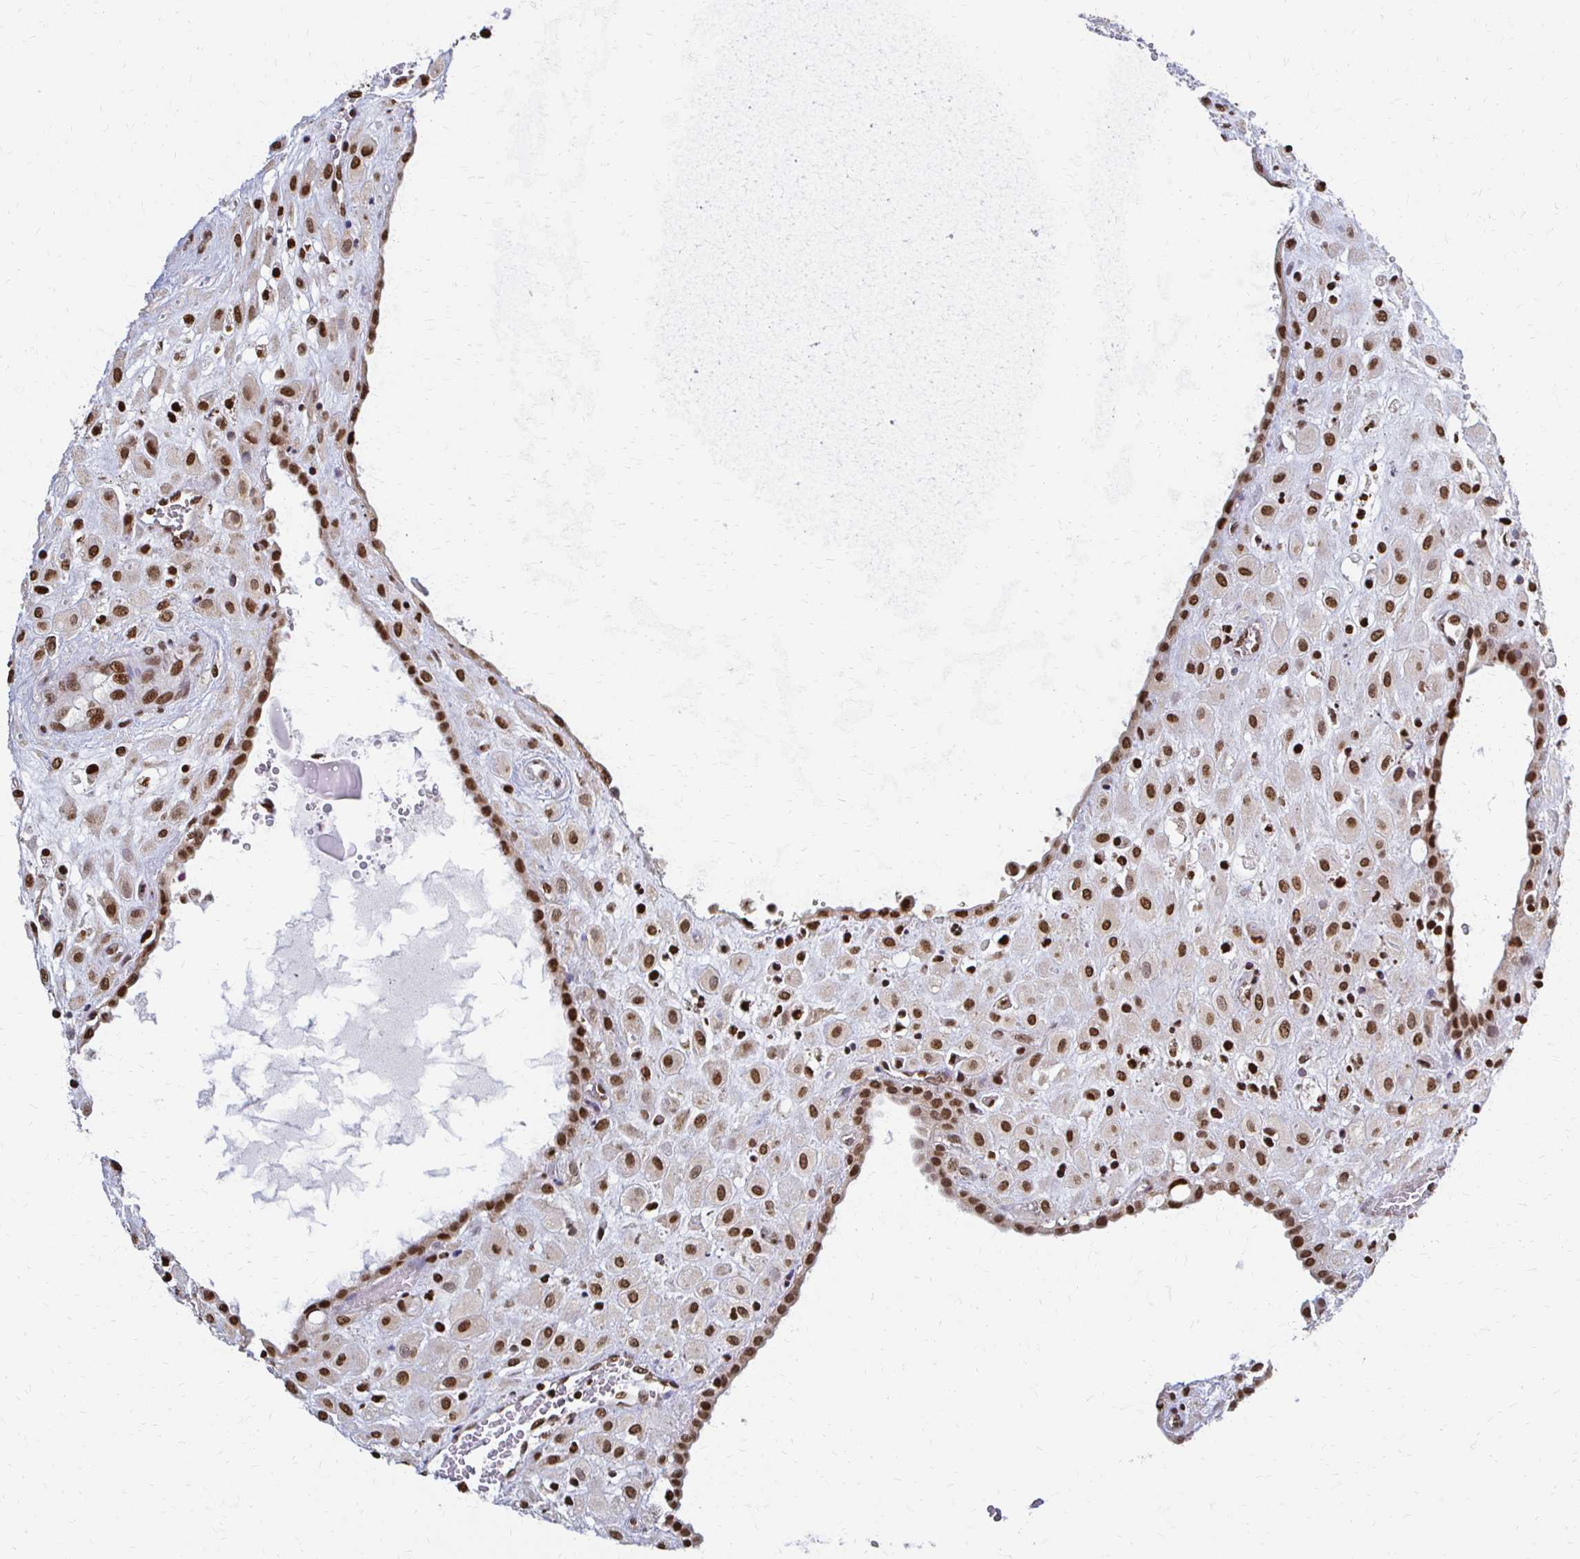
{"staining": {"intensity": "strong", "quantity": ">75%", "location": "nuclear"}, "tissue": "placenta", "cell_type": "Decidual cells", "image_type": "normal", "snomed": [{"axis": "morphology", "description": "Normal tissue, NOS"}, {"axis": "topography", "description": "Placenta"}], "caption": "Strong nuclear staining for a protein is identified in approximately >75% of decidual cells of benign placenta using immunohistochemistry (IHC).", "gene": "HOXA9", "patient": {"sex": "female", "age": 24}}